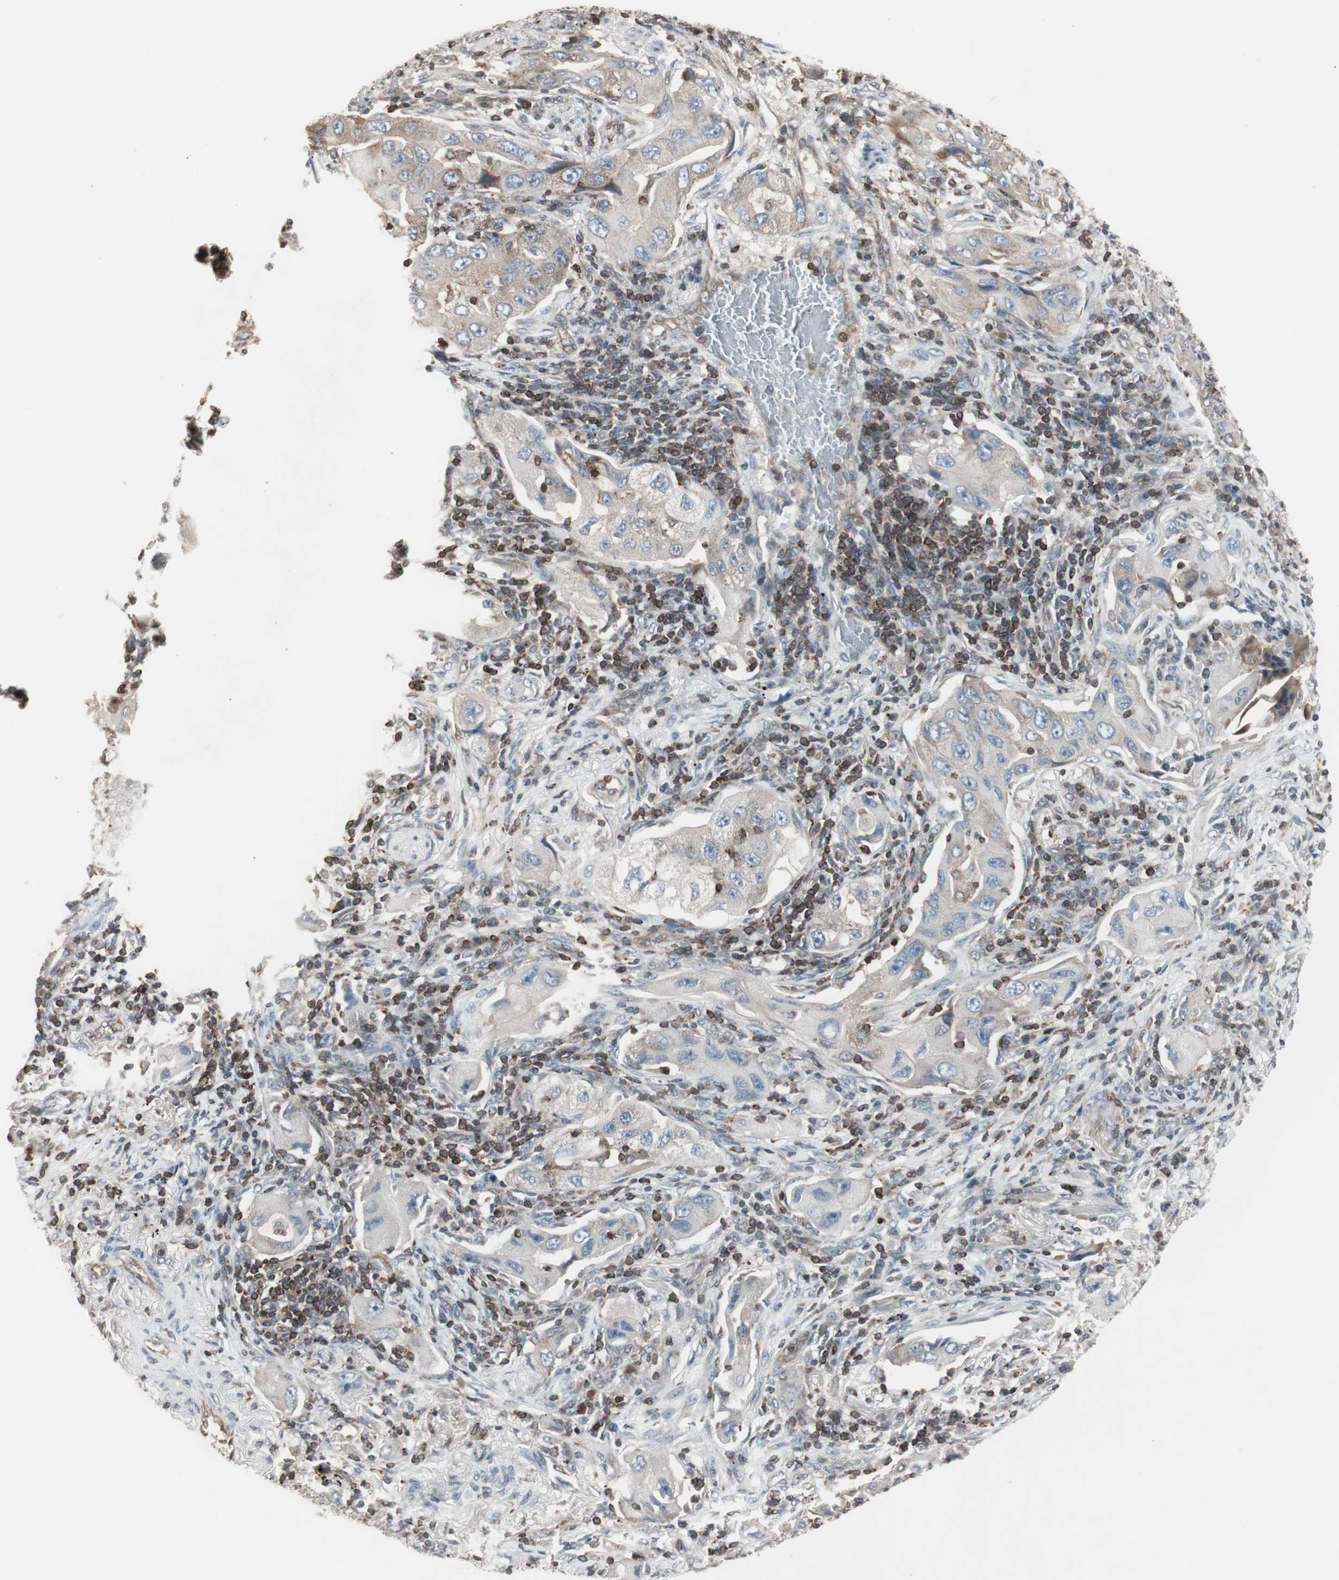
{"staining": {"intensity": "weak", "quantity": "25%-75%", "location": "cytoplasmic/membranous"}, "tissue": "lung cancer", "cell_type": "Tumor cells", "image_type": "cancer", "snomed": [{"axis": "morphology", "description": "Adenocarcinoma, NOS"}, {"axis": "topography", "description": "Lung"}], "caption": "Immunohistochemical staining of adenocarcinoma (lung) demonstrates low levels of weak cytoplasmic/membranous protein expression in about 25%-75% of tumor cells.", "gene": "ARHGEF1", "patient": {"sex": "female", "age": 65}}